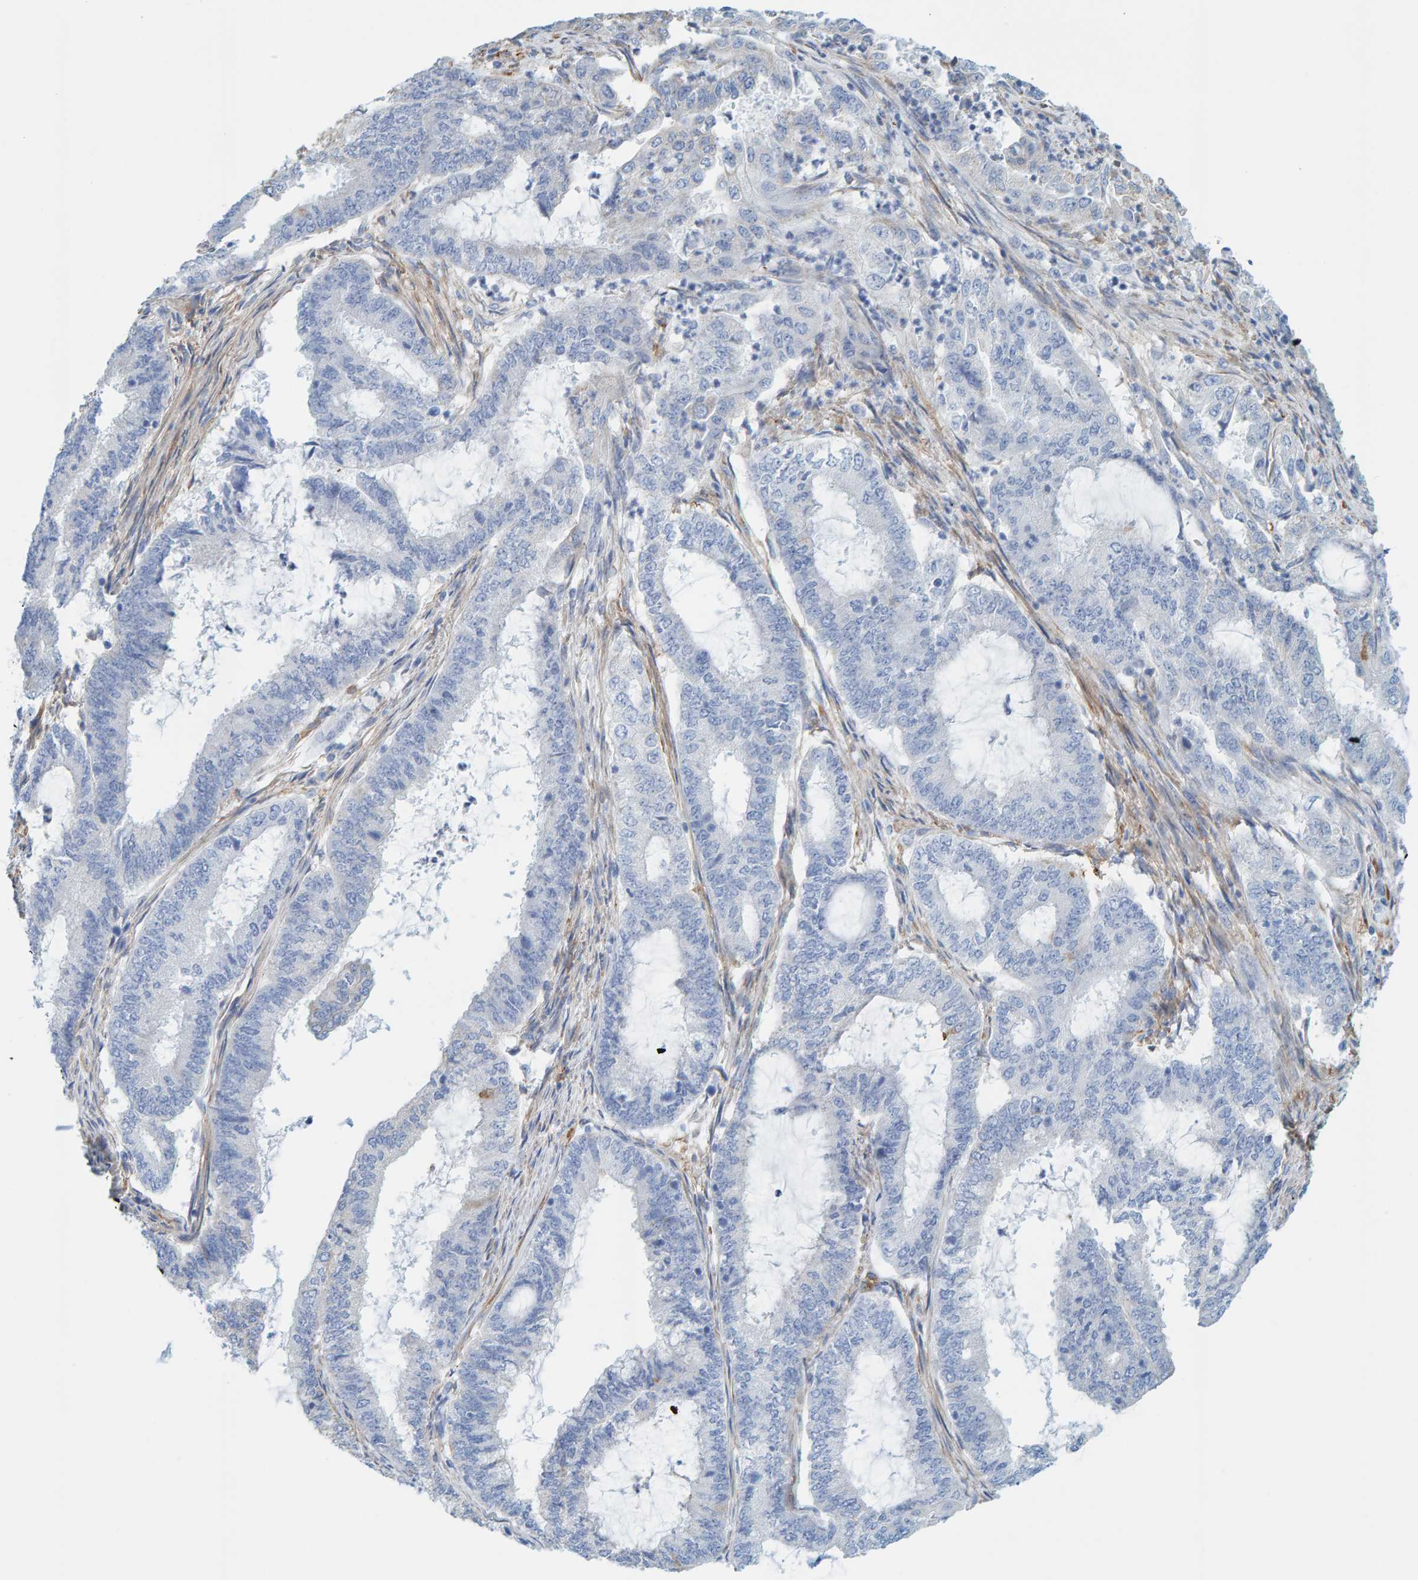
{"staining": {"intensity": "negative", "quantity": "none", "location": "none"}, "tissue": "endometrial cancer", "cell_type": "Tumor cells", "image_type": "cancer", "snomed": [{"axis": "morphology", "description": "Adenocarcinoma, NOS"}, {"axis": "topography", "description": "Endometrium"}], "caption": "This is an immunohistochemistry image of human endometrial cancer (adenocarcinoma). There is no staining in tumor cells.", "gene": "MAP1B", "patient": {"sex": "female", "age": 51}}